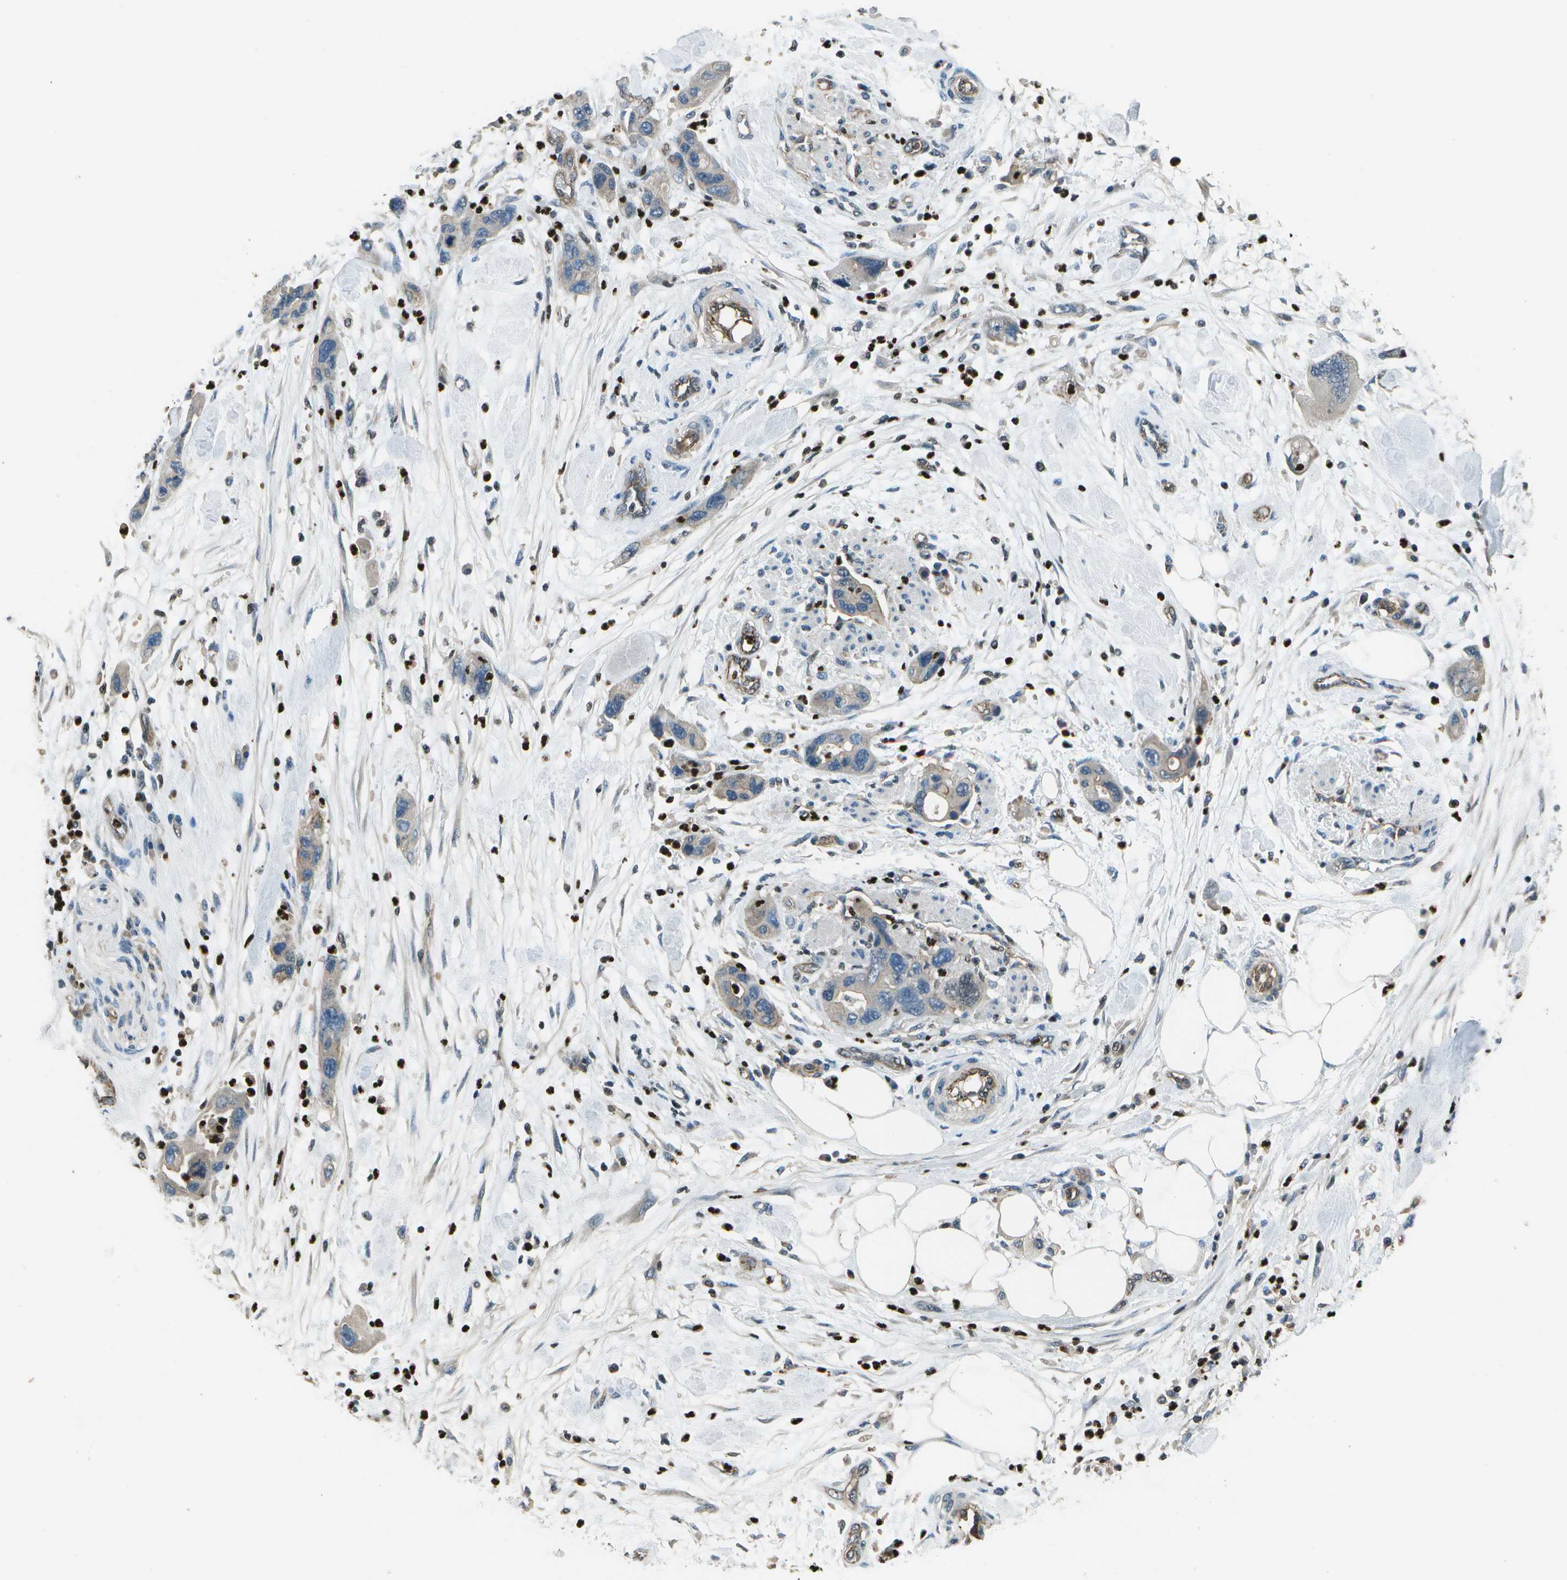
{"staining": {"intensity": "negative", "quantity": "none", "location": "none"}, "tissue": "pancreatic cancer", "cell_type": "Tumor cells", "image_type": "cancer", "snomed": [{"axis": "morphology", "description": "Normal tissue, NOS"}, {"axis": "morphology", "description": "Adenocarcinoma, NOS"}, {"axis": "topography", "description": "Pancreas"}], "caption": "This is an IHC photomicrograph of pancreatic cancer (adenocarcinoma). There is no staining in tumor cells.", "gene": "PDLIM1", "patient": {"sex": "female", "age": 71}}